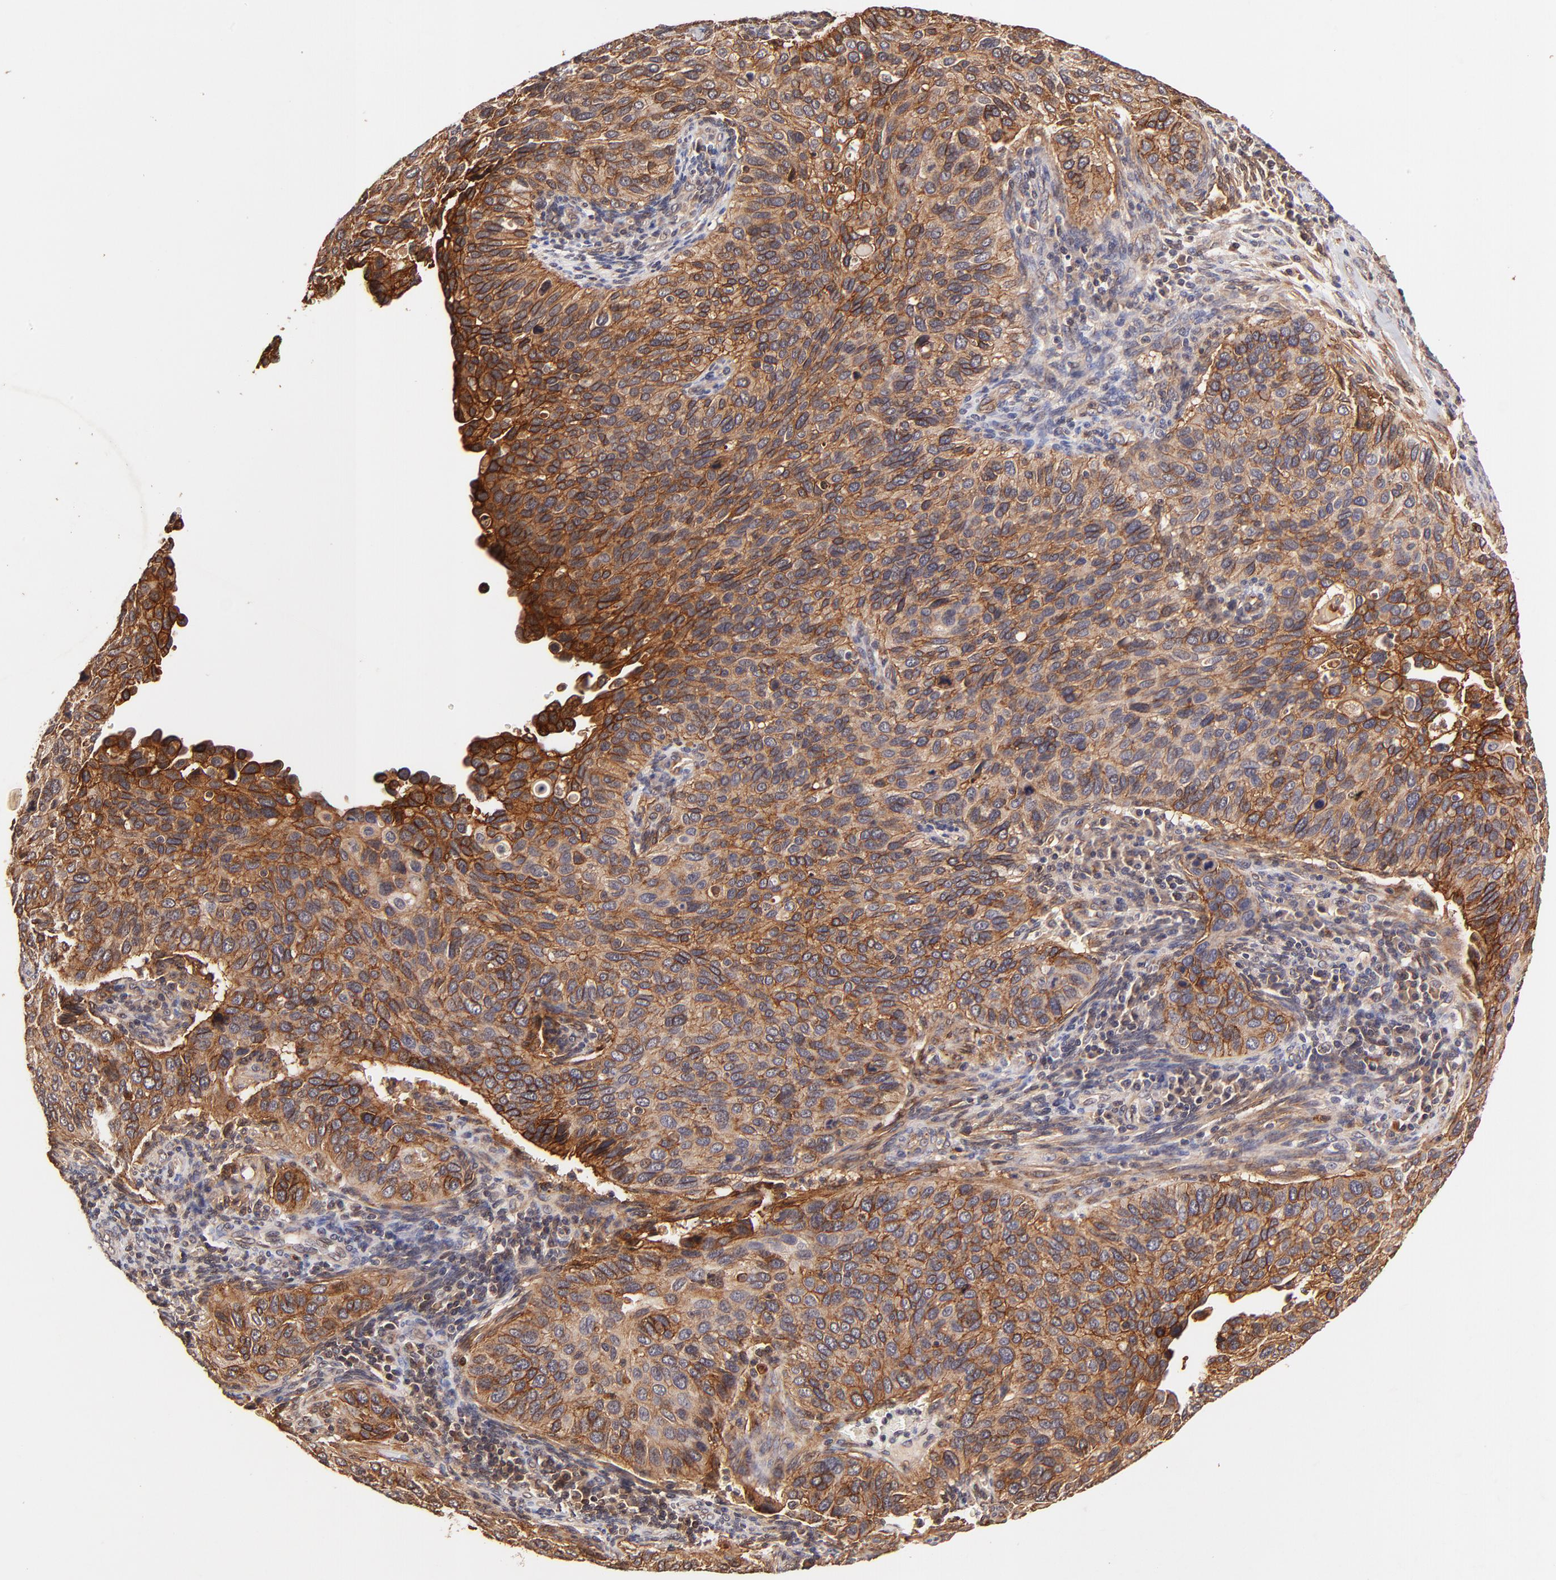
{"staining": {"intensity": "strong", "quantity": ">75%", "location": "cytoplasmic/membranous"}, "tissue": "cervical cancer", "cell_type": "Tumor cells", "image_type": "cancer", "snomed": [{"axis": "morphology", "description": "Adenocarcinoma, NOS"}, {"axis": "topography", "description": "Cervix"}], "caption": "About >75% of tumor cells in cervical adenocarcinoma demonstrate strong cytoplasmic/membranous protein staining as visualized by brown immunohistochemical staining.", "gene": "ITGB1", "patient": {"sex": "female", "age": 29}}